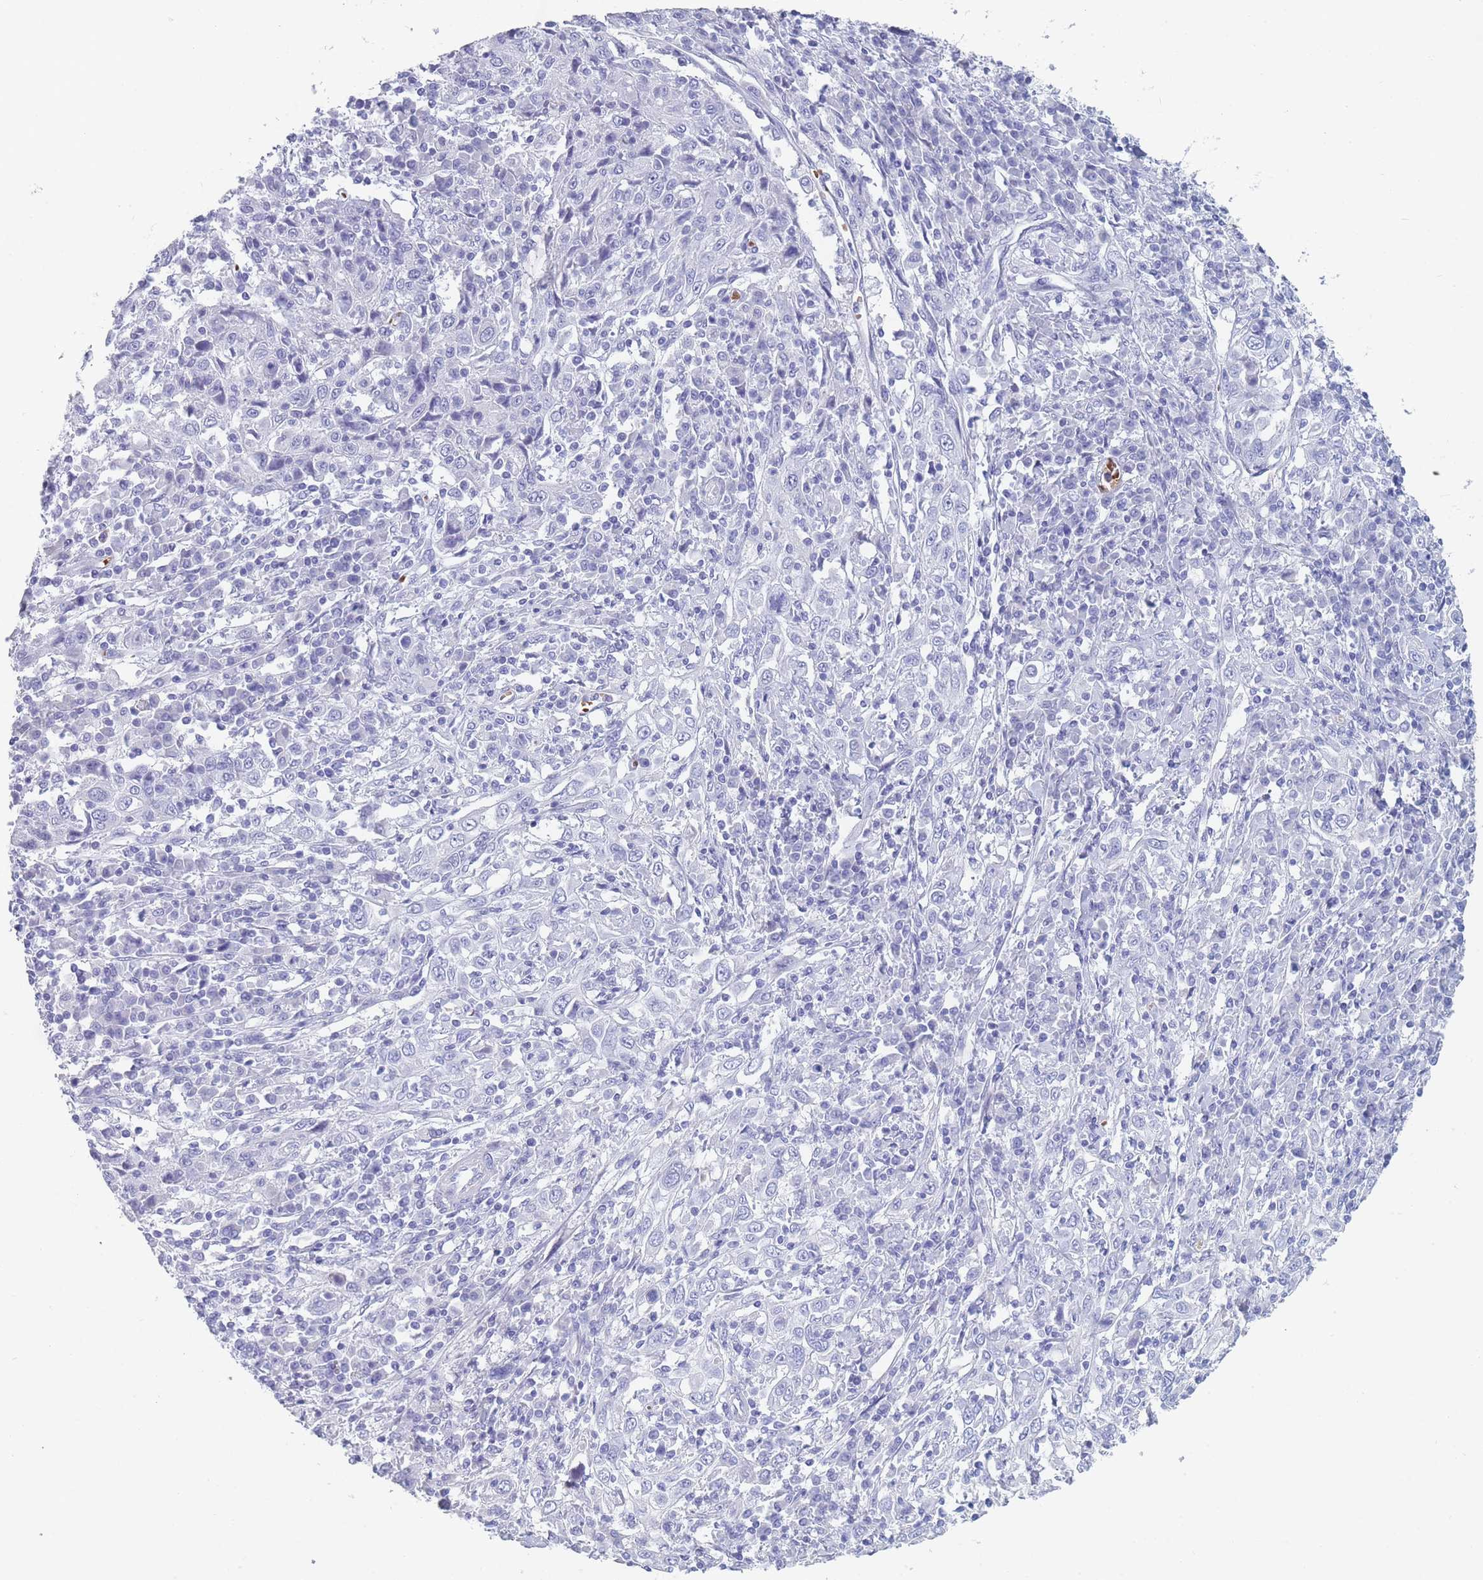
{"staining": {"intensity": "negative", "quantity": "none", "location": "none"}, "tissue": "cervical cancer", "cell_type": "Tumor cells", "image_type": "cancer", "snomed": [{"axis": "morphology", "description": "Squamous cell carcinoma, NOS"}, {"axis": "topography", "description": "Cervix"}], "caption": "High magnification brightfield microscopy of cervical cancer (squamous cell carcinoma) stained with DAB (brown) and counterstained with hematoxylin (blue): tumor cells show no significant expression.", "gene": "OR5D16", "patient": {"sex": "female", "age": 46}}